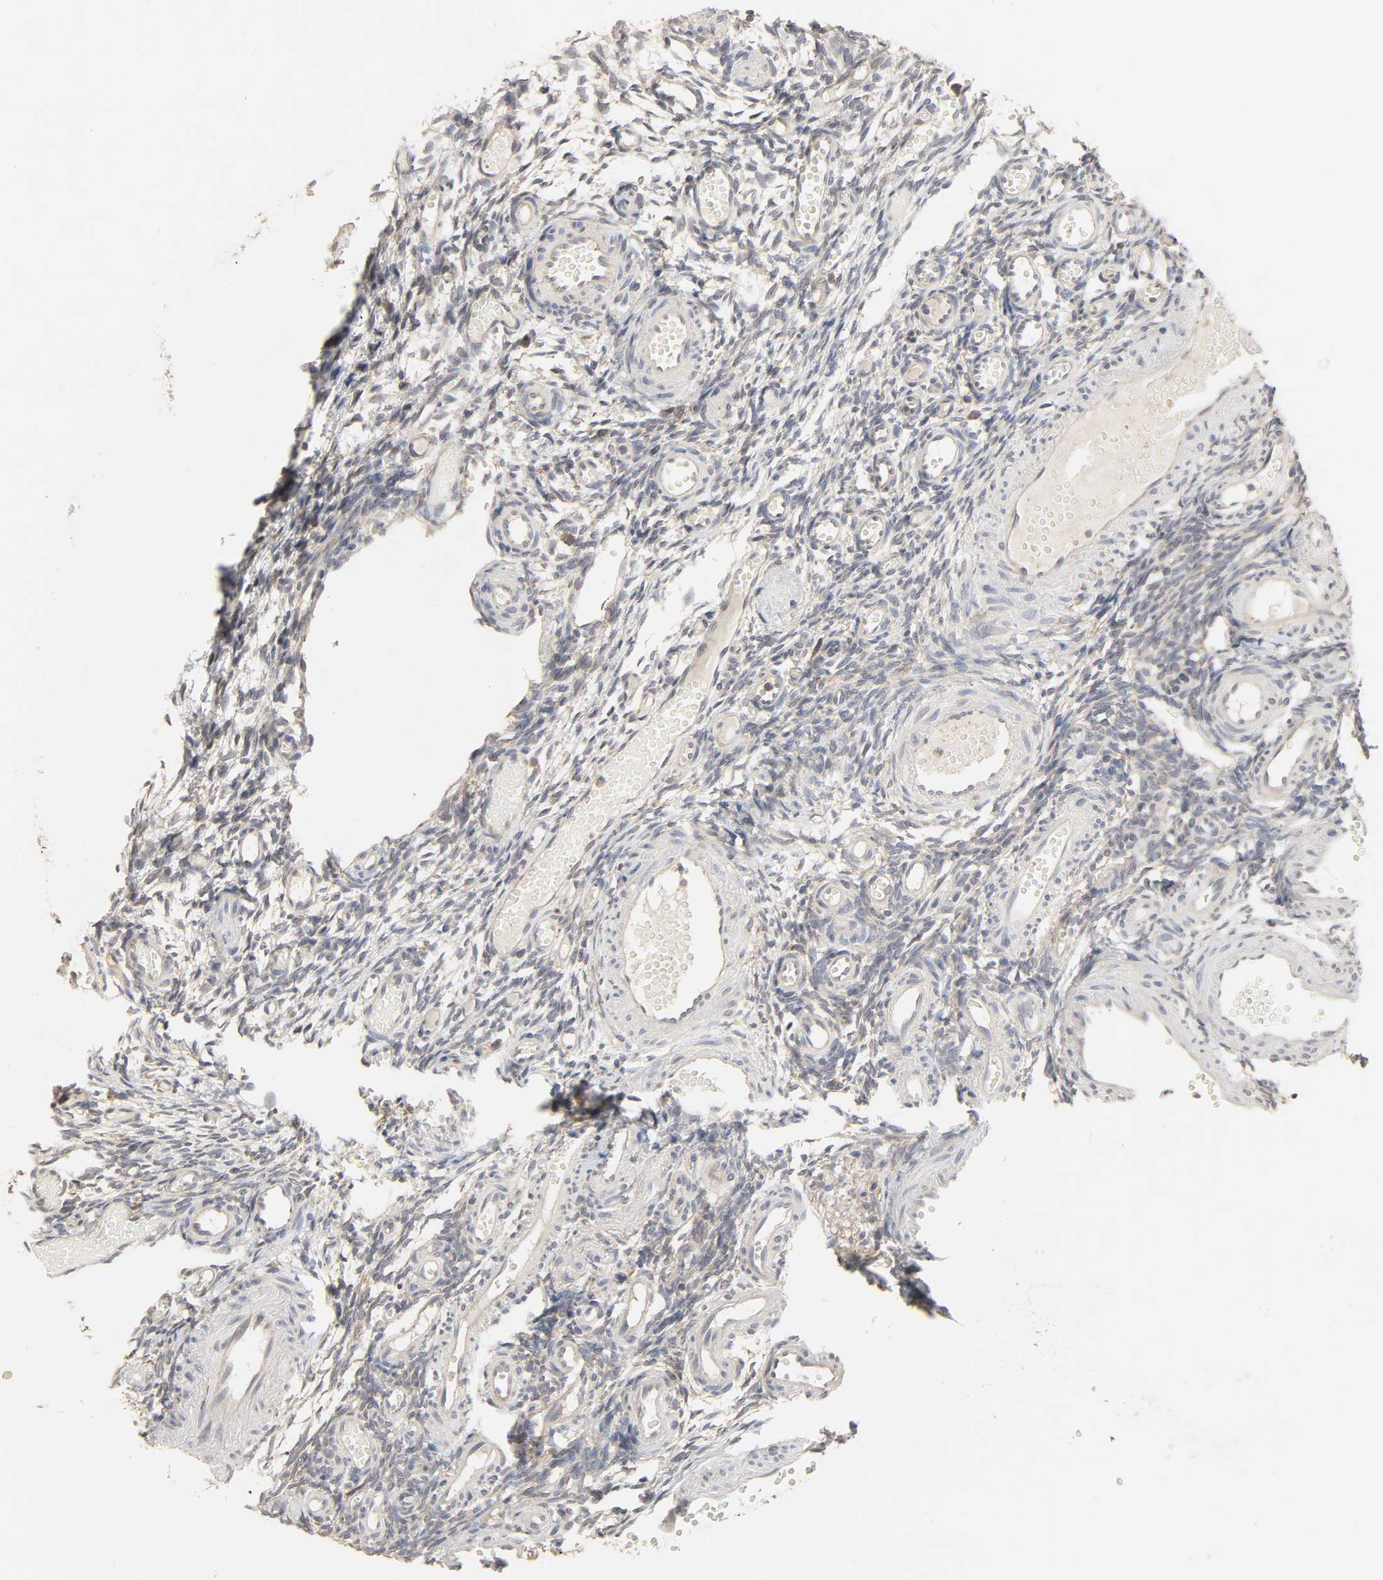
{"staining": {"intensity": "weak", "quantity": "25%-75%", "location": "cytoplasmic/membranous"}, "tissue": "ovary", "cell_type": "Ovarian stroma cells", "image_type": "normal", "snomed": [{"axis": "morphology", "description": "Normal tissue, NOS"}, {"axis": "topography", "description": "Ovary"}], "caption": "Immunohistochemistry (DAB) staining of unremarkable human ovary shows weak cytoplasmic/membranous protein expression in about 25%-75% of ovarian stroma cells.", "gene": "CLEC4E", "patient": {"sex": "female", "age": 35}}